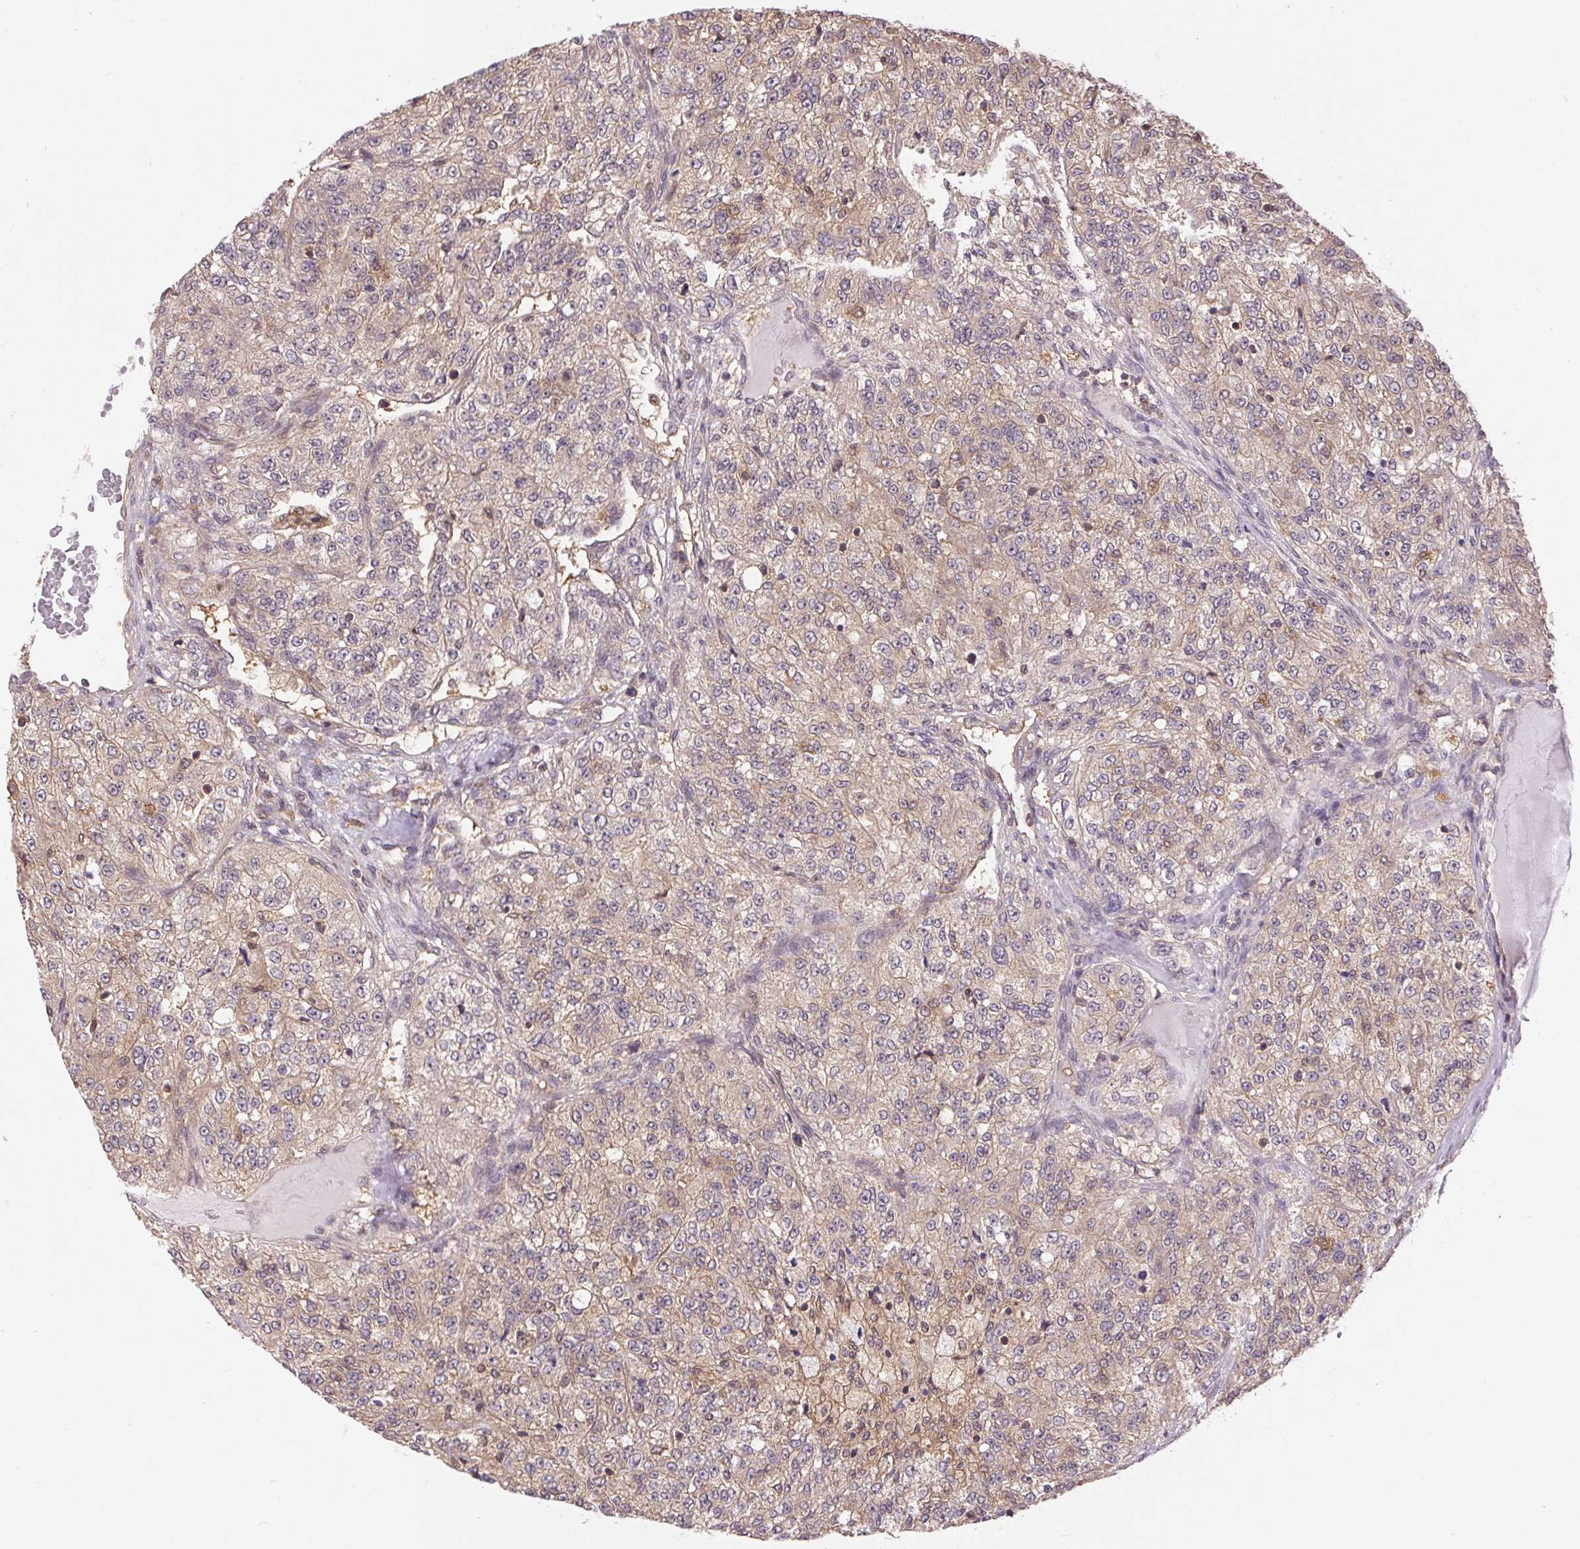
{"staining": {"intensity": "weak", "quantity": "25%-75%", "location": "cytoplasmic/membranous"}, "tissue": "renal cancer", "cell_type": "Tumor cells", "image_type": "cancer", "snomed": [{"axis": "morphology", "description": "Adenocarcinoma, NOS"}, {"axis": "topography", "description": "Kidney"}], "caption": "Immunohistochemistry (IHC) (DAB) staining of human renal cancer (adenocarcinoma) exhibits weak cytoplasmic/membranous protein expression in approximately 25%-75% of tumor cells.", "gene": "GDI2", "patient": {"sex": "female", "age": 63}}